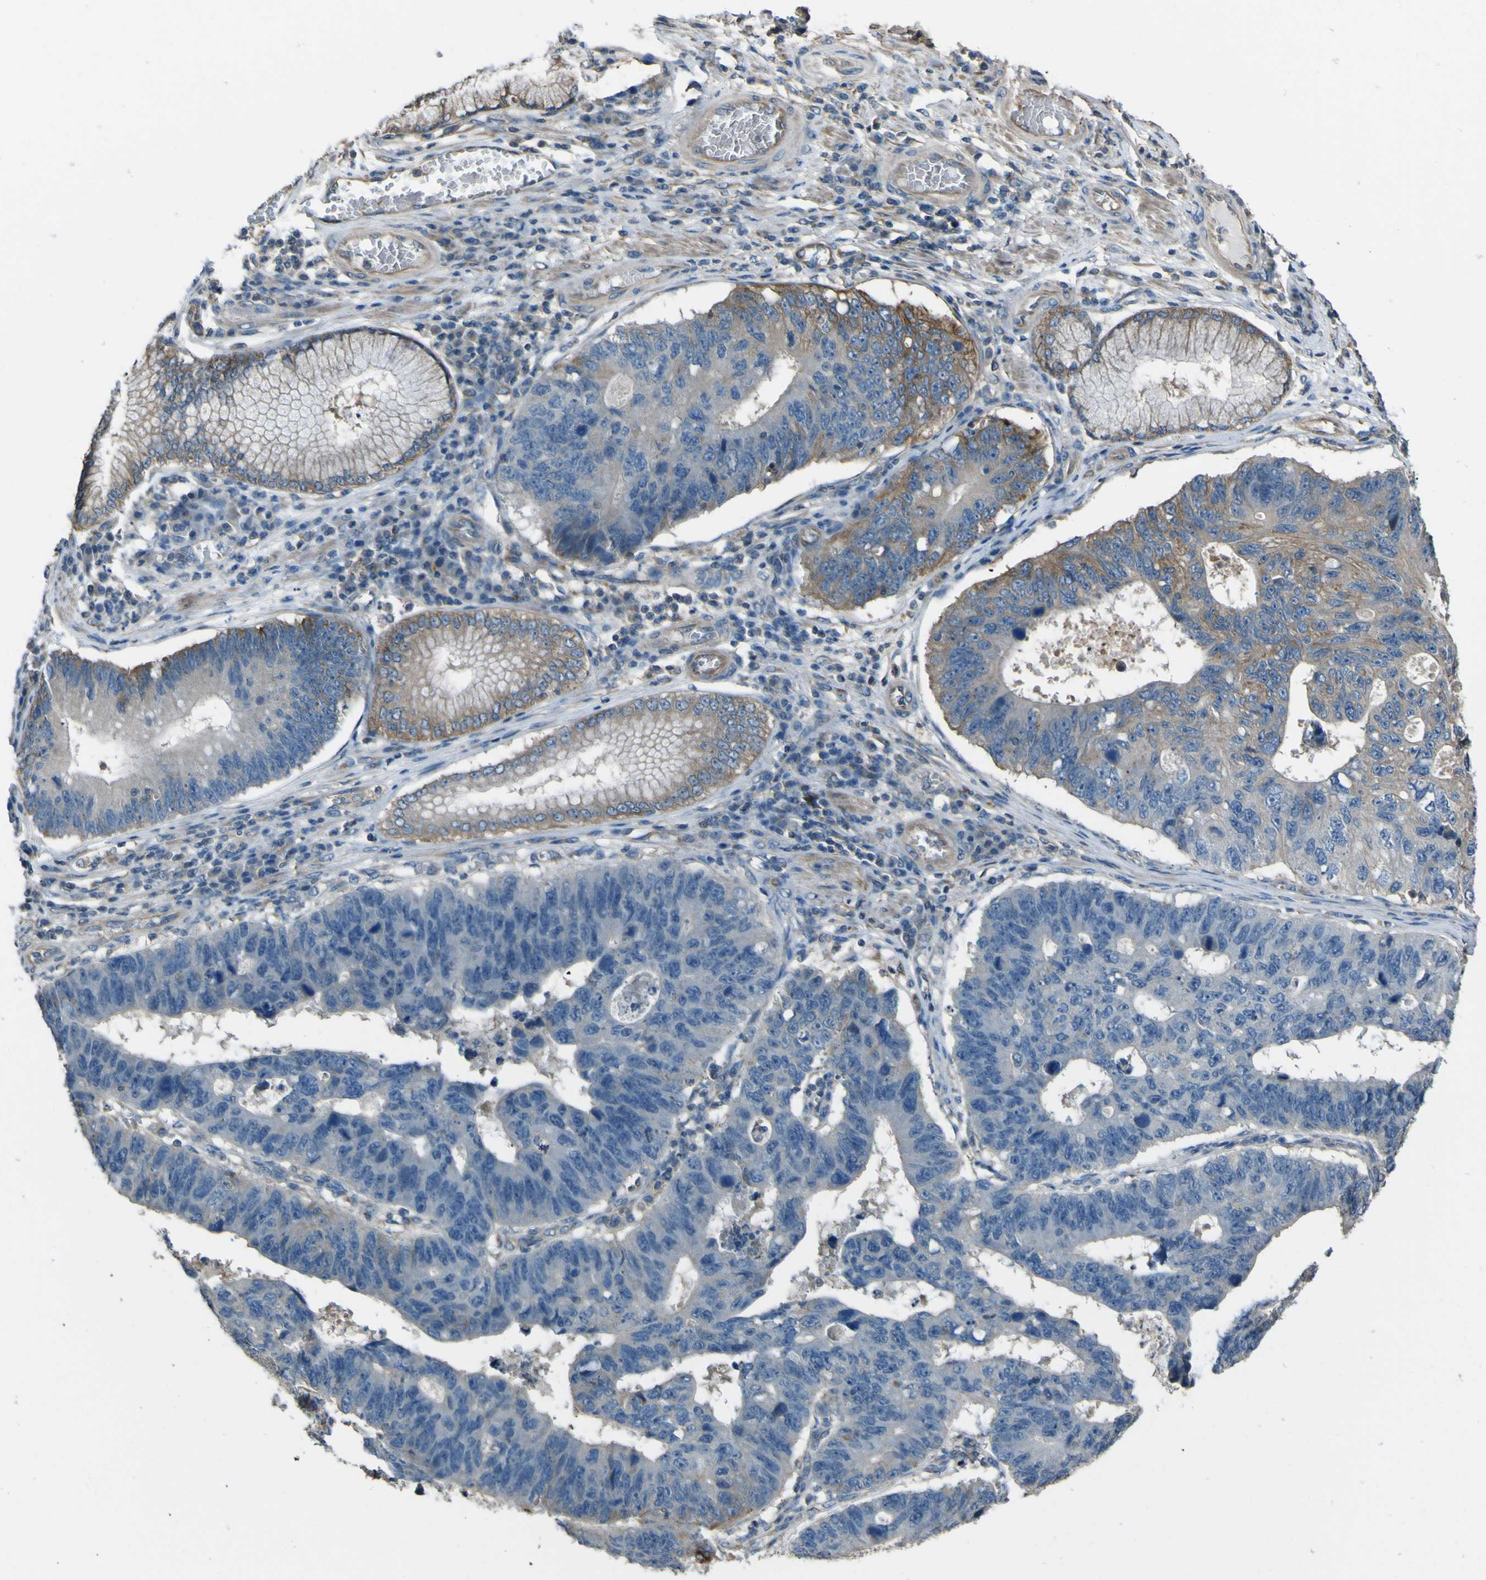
{"staining": {"intensity": "moderate", "quantity": "<25%", "location": "cytoplasmic/membranous"}, "tissue": "stomach cancer", "cell_type": "Tumor cells", "image_type": "cancer", "snomed": [{"axis": "morphology", "description": "Adenocarcinoma, NOS"}, {"axis": "topography", "description": "Stomach"}], "caption": "The immunohistochemical stain highlights moderate cytoplasmic/membranous expression in tumor cells of stomach cancer tissue.", "gene": "NAALADL2", "patient": {"sex": "male", "age": 59}}